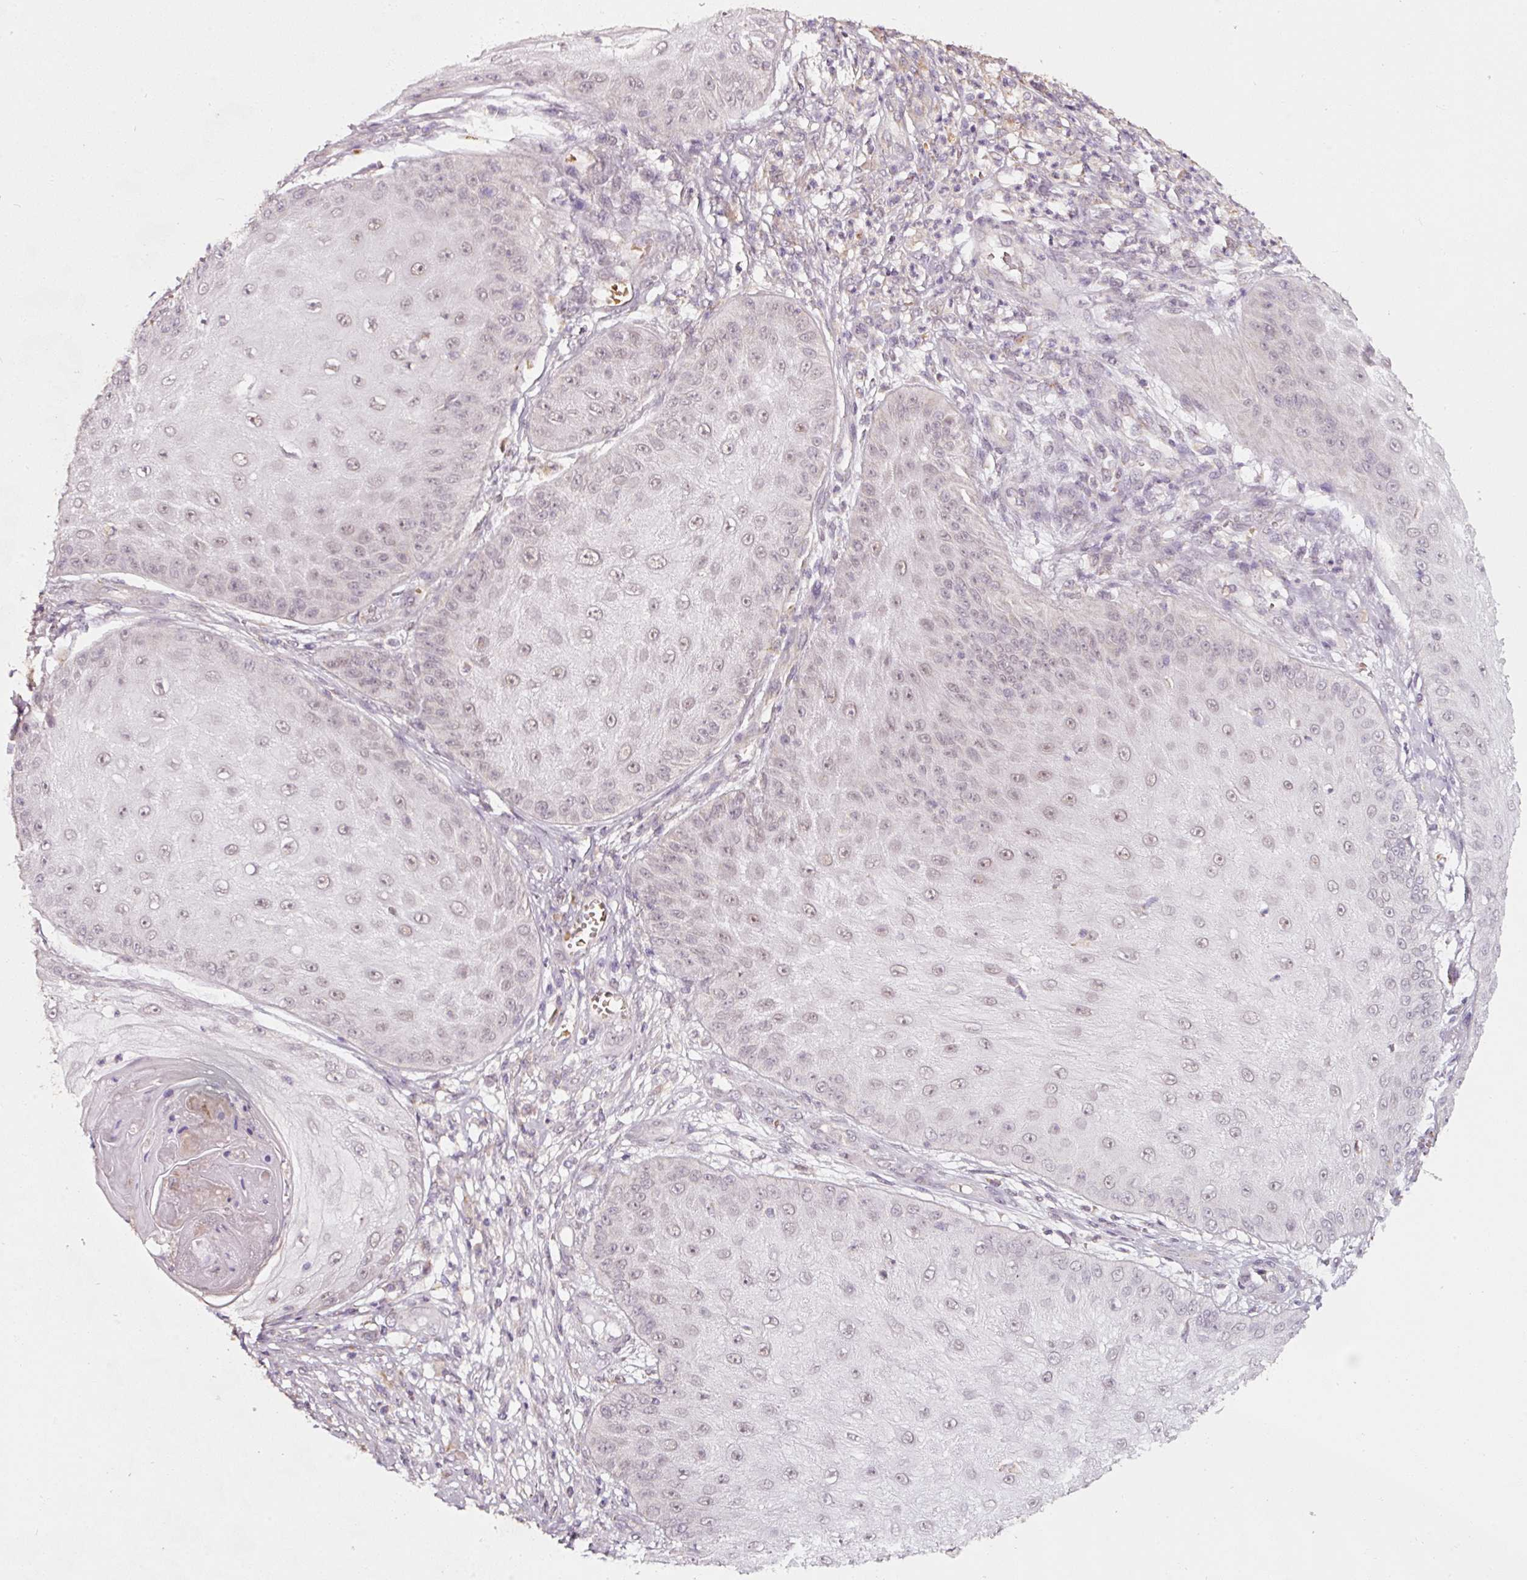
{"staining": {"intensity": "weak", "quantity": "<25%", "location": "nuclear"}, "tissue": "skin cancer", "cell_type": "Tumor cells", "image_type": "cancer", "snomed": [{"axis": "morphology", "description": "Squamous cell carcinoma, NOS"}, {"axis": "topography", "description": "Skin"}], "caption": "IHC of human skin cancer displays no staining in tumor cells.", "gene": "ZNF460", "patient": {"sex": "male", "age": 70}}